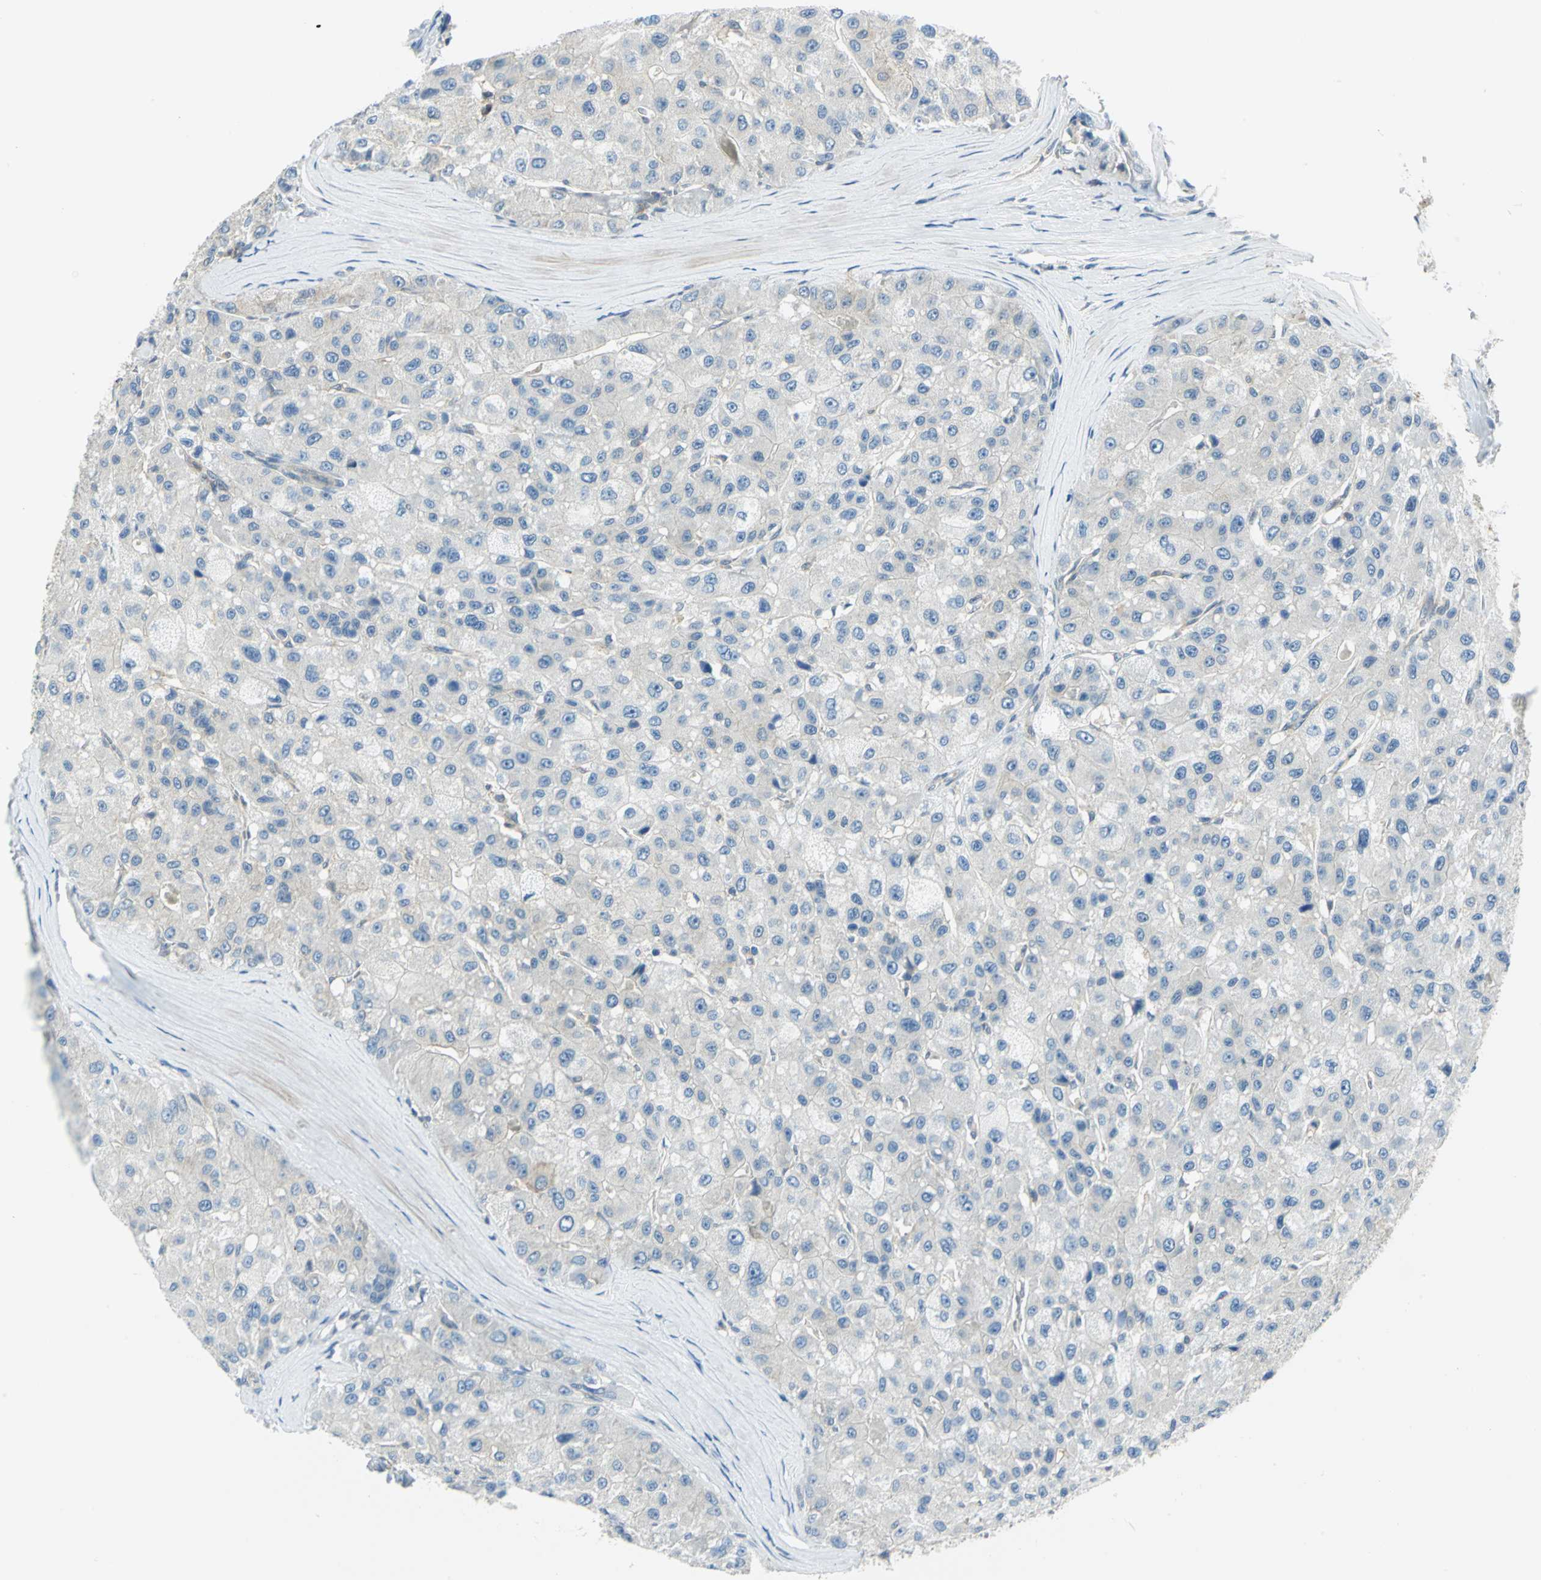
{"staining": {"intensity": "negative", "quantity": "none", "location": "none"}, "tissue": "liver cancer", "cell_type": "Tumor cells", "image_type": "cancer", "snomed": [{"axis": "morphology", "description": "Carcinoma, Hepatocellular, NOS"}, {"axis": "topography", "description": "Liver"}], "caption": "Protein analysis of liver hepatocellular carcinoma reveals no significant positivity in tumor cells. (Stains: DAB immunohistochemistry with hematoxylin counter stain, Microscopy: brightfield microscopy at high magnification).", "gene": "ALDOA", "patient": {"sex": "male", "age": 80}}